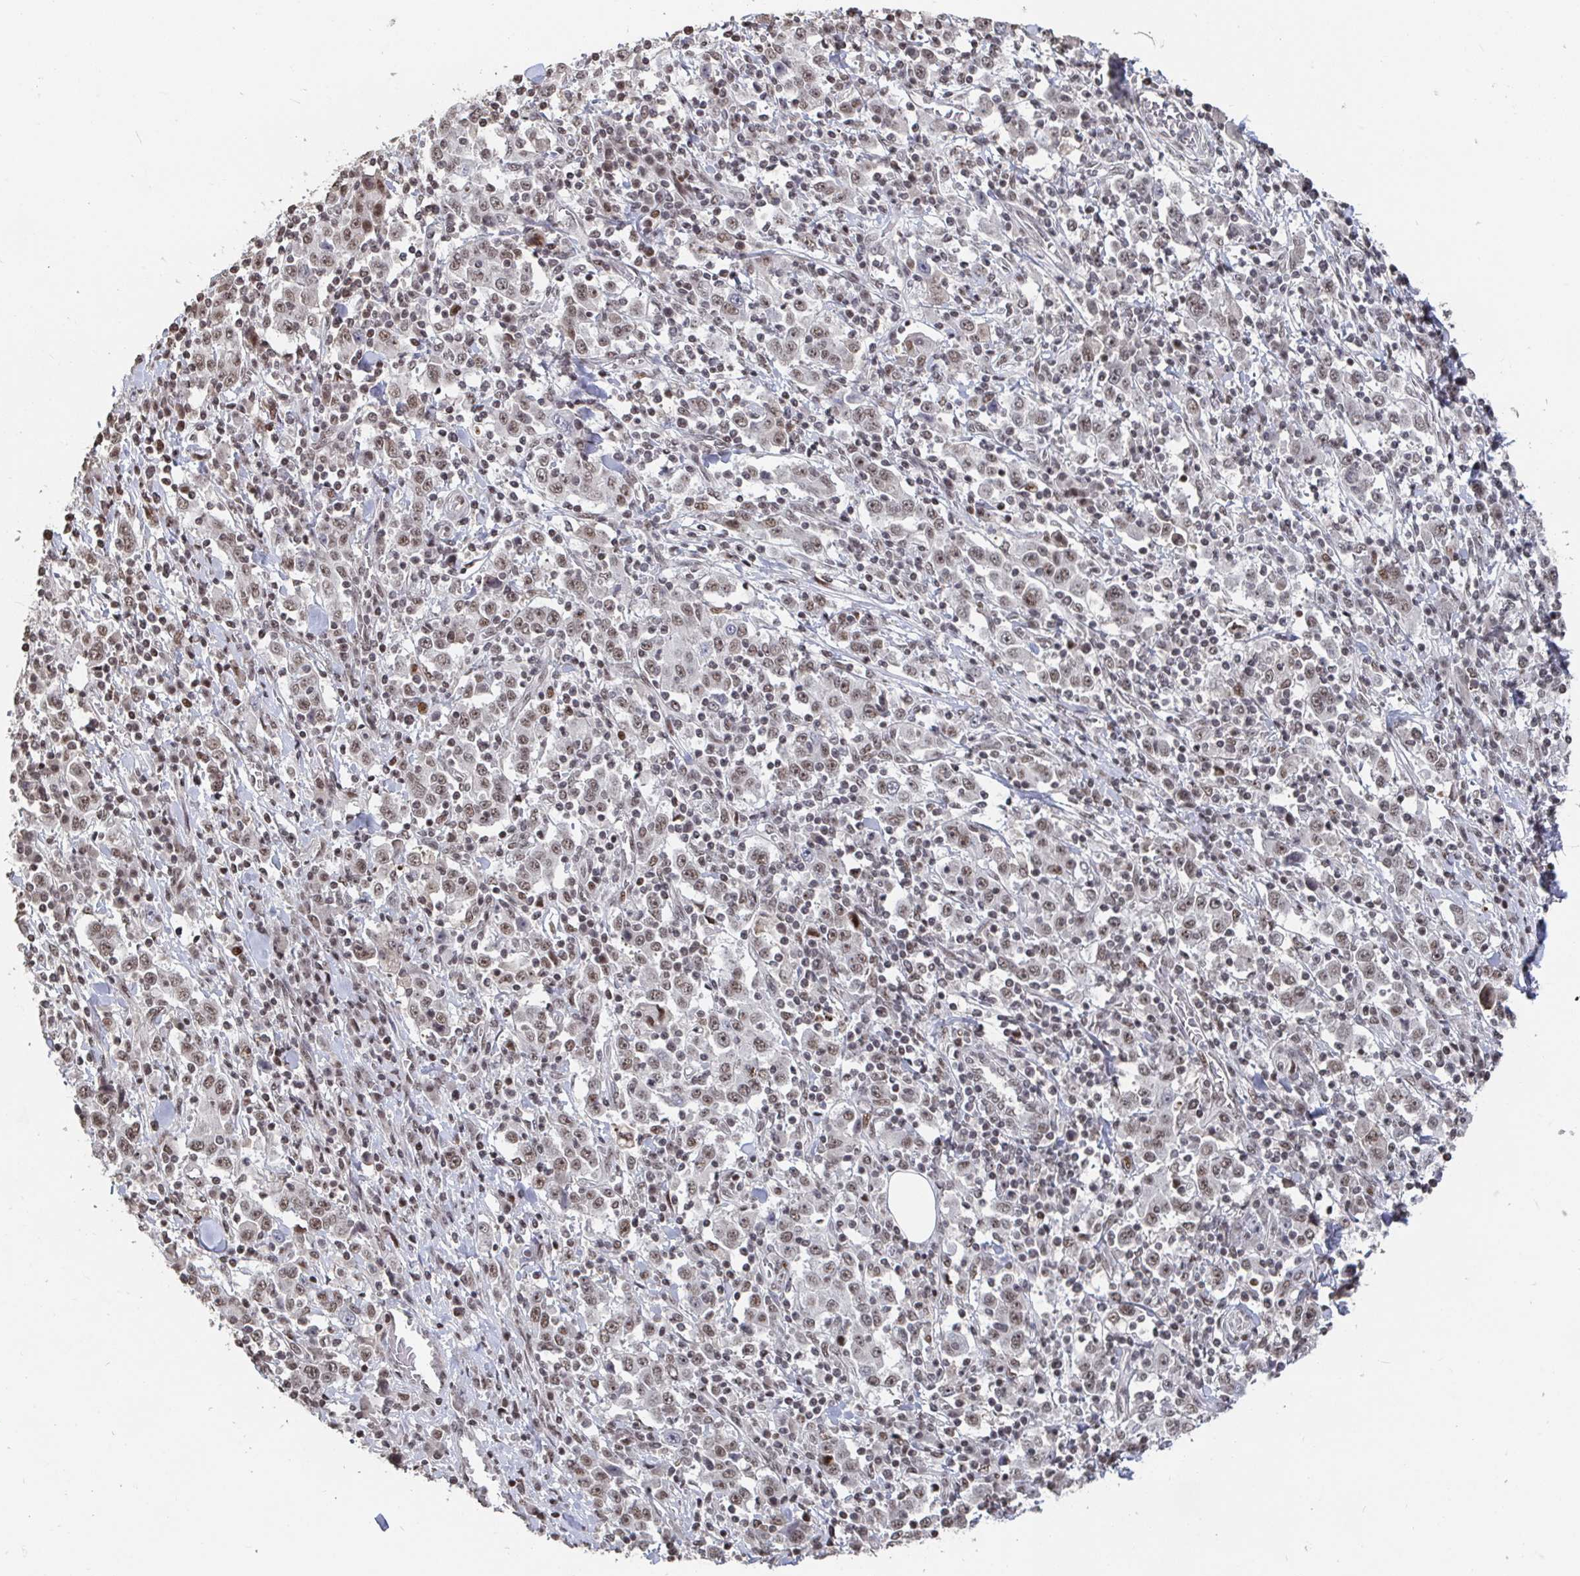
{"staining": {"intensity": "weak", "quantity": ">75%", "location": "nuclear"}, "tissue": "stomach cancer", "cell_type": "Tumor cells", "image_type": "cancer", "snomed": [{"axis": "morphology", "description": "Normal tissue, NOS"}, {"axis": "morphology", "description": "Adenocarcinoma, NOS"}, {"axis": "topography", "description": "Stomach, upper"}, {"axis": "topography", "description": "Stomach"}], "caption": "The micrograph reveals staining of stomach cancer, revealing weak nuclear protein expression (brown color) within tumor cells. (DAB = brown stain, brightfield microscopy at high magnification).", "gene": "ZDHHC12", "patient": {"sex": "male", "age": 59}}